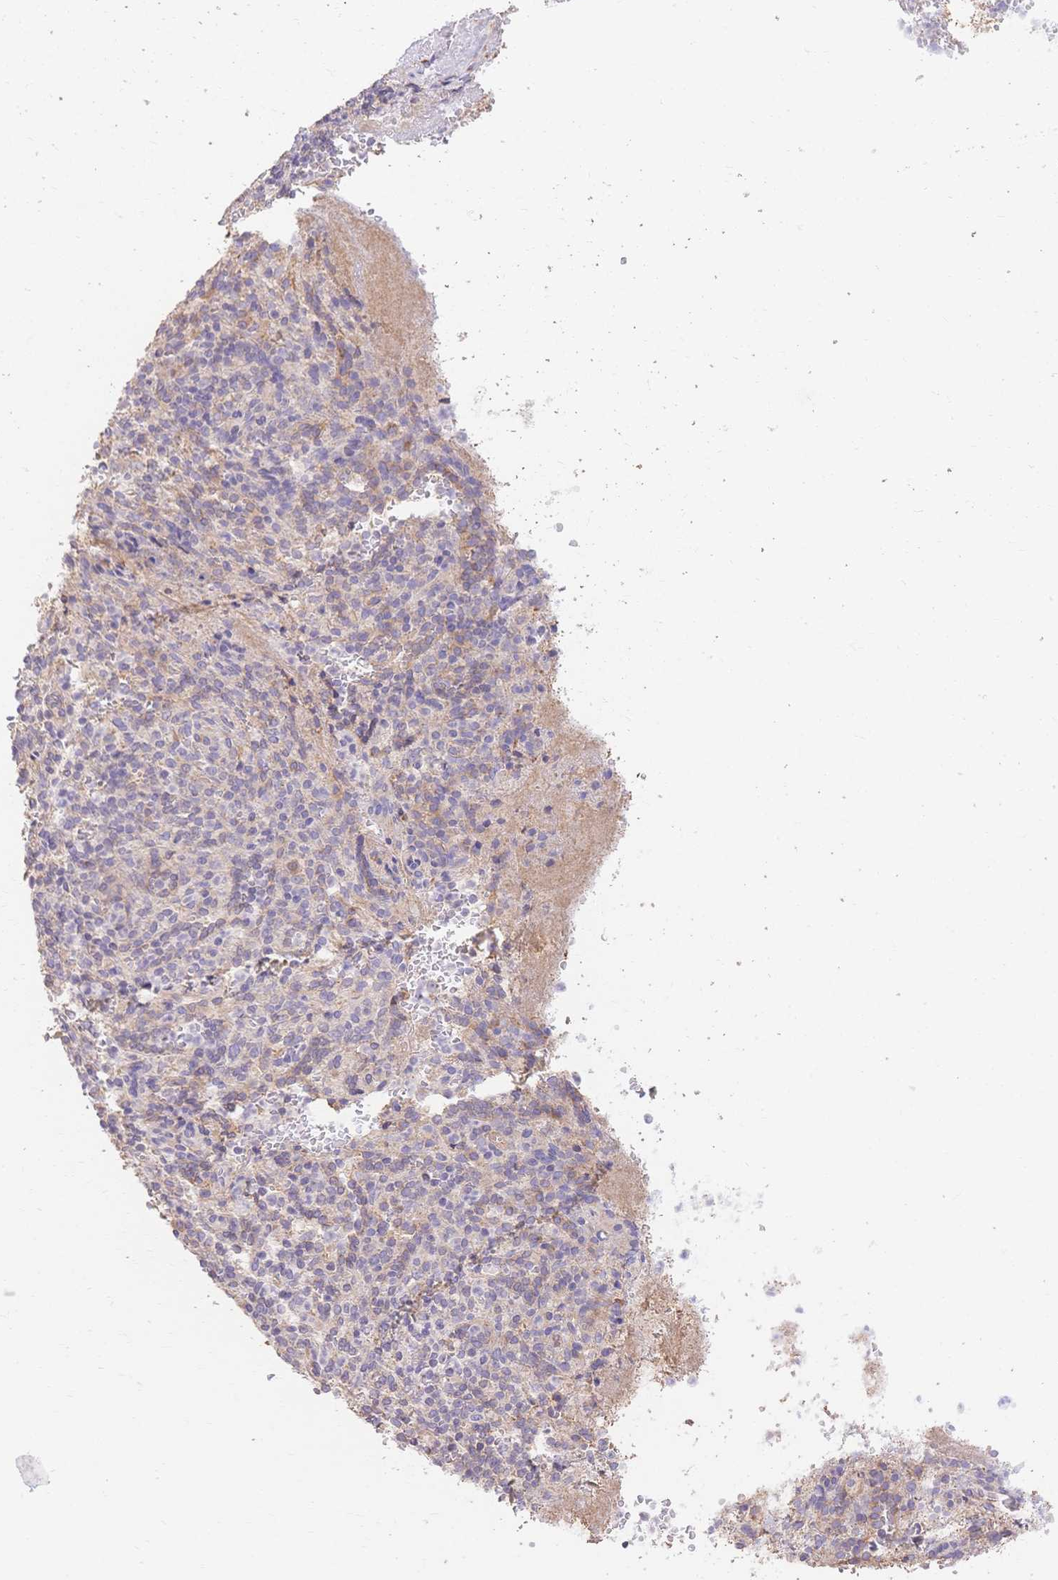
{"staining": {"intensity": "negative", "quantity": "none", "location": "none"}, "tissue": "spleen", "cell_type": "Cells in red pulp", "image_type": "normal", "snomed": [{"axis": "morphology", "description": "Normal tissue, NOS"}, {"axis": "topography", "description": "Spleen"}], "caption": "Immunohistochemical staining of normal human spleen demonstrates no significant positivity in cells in red pulp. Nuclei are stained in blue.", "gene": "HS3ST5", "patient": {"sex": "female", "age": 74}}